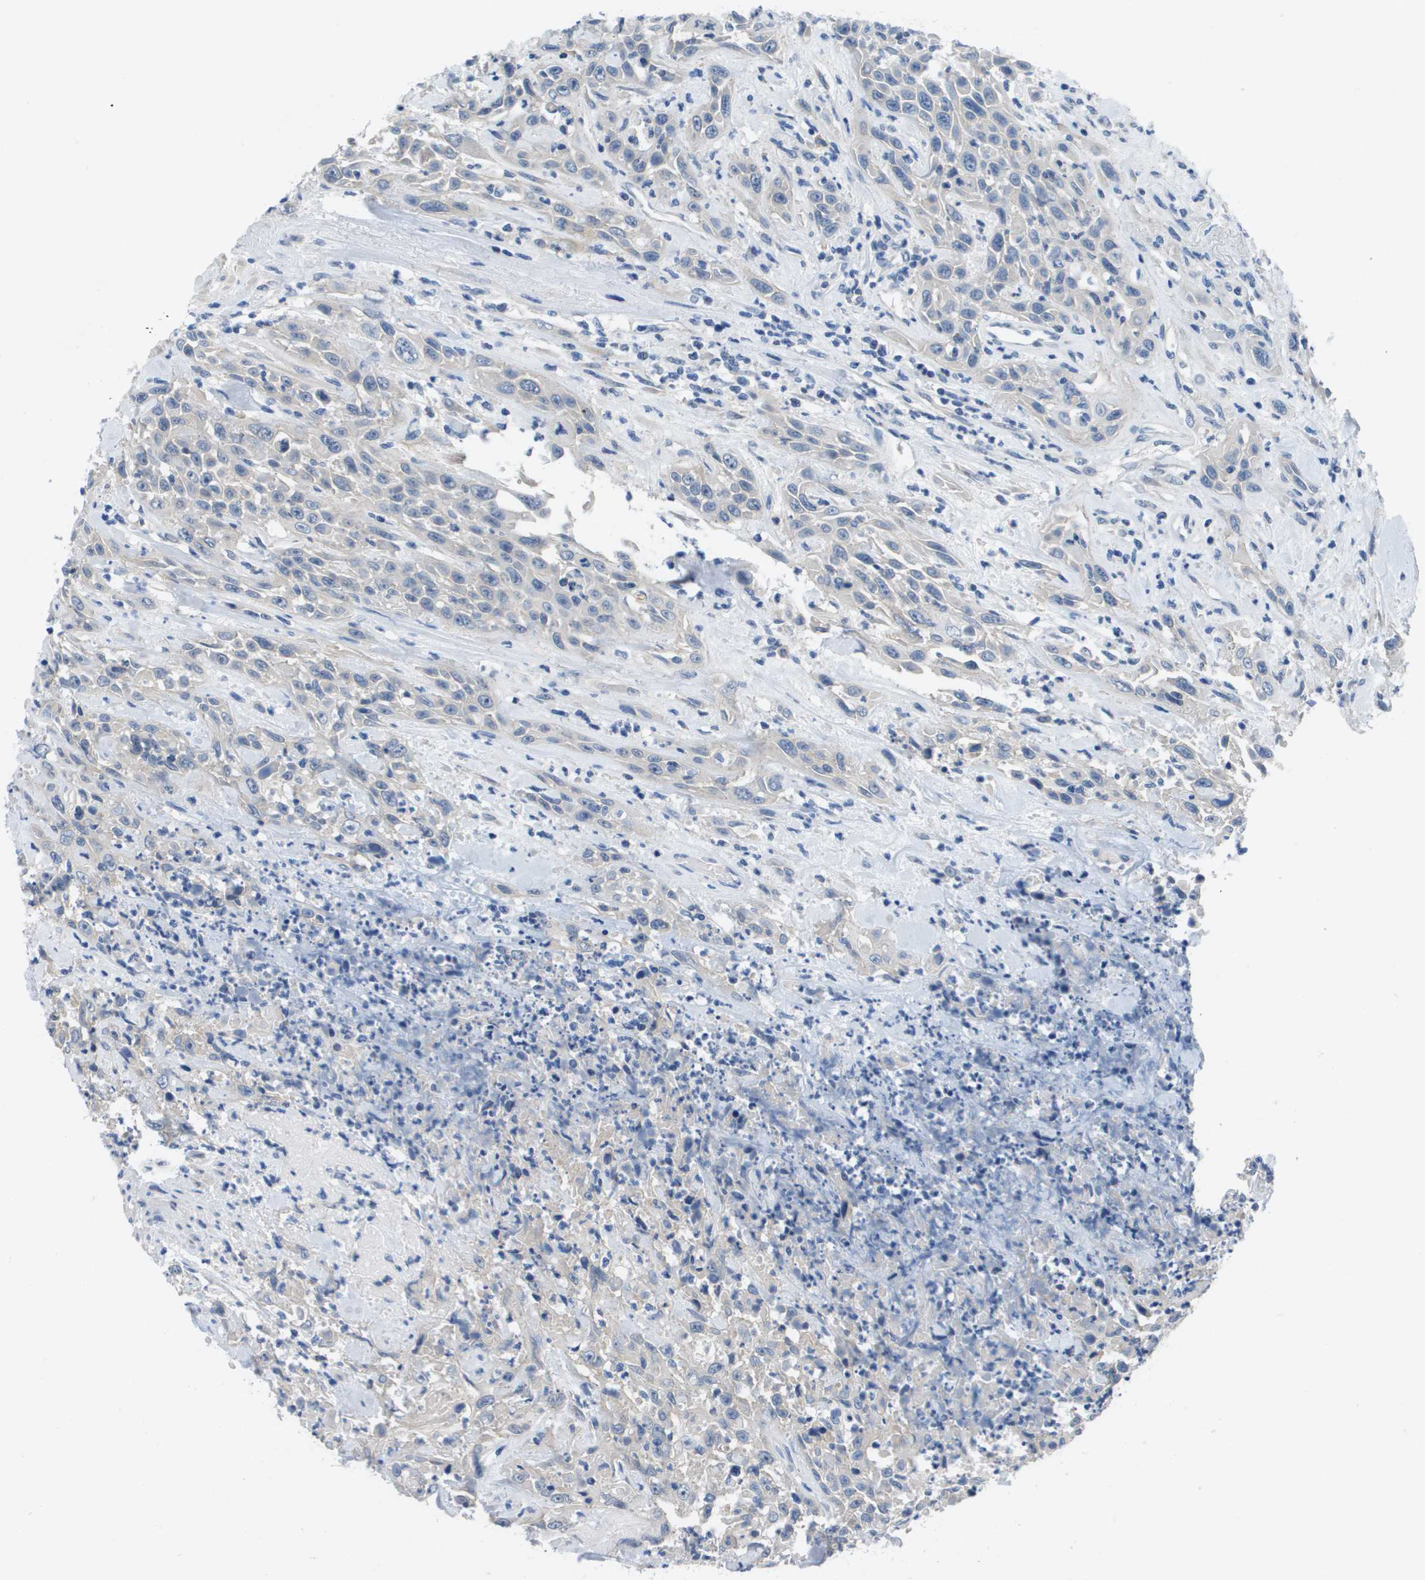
{"staining": {"intensity": "negative", "quantity": "none", "location": "none"}, "tissue": "urothelial cancer", "cell_type": "Tumor cells", "image_type": "cancer", "snomed": [{"axis": "morphology", "description": "Urothelial carcinoma, High grade"}, {"axis": "topography", "description": "Urinary bladder"}], "caption": "High-grade urothelial carcinoma was stained to show a protein in brown. There is no significant positivity in tumor cells.", "gene": "NCS1", "patient": {"sex": "female", "age": 84}}